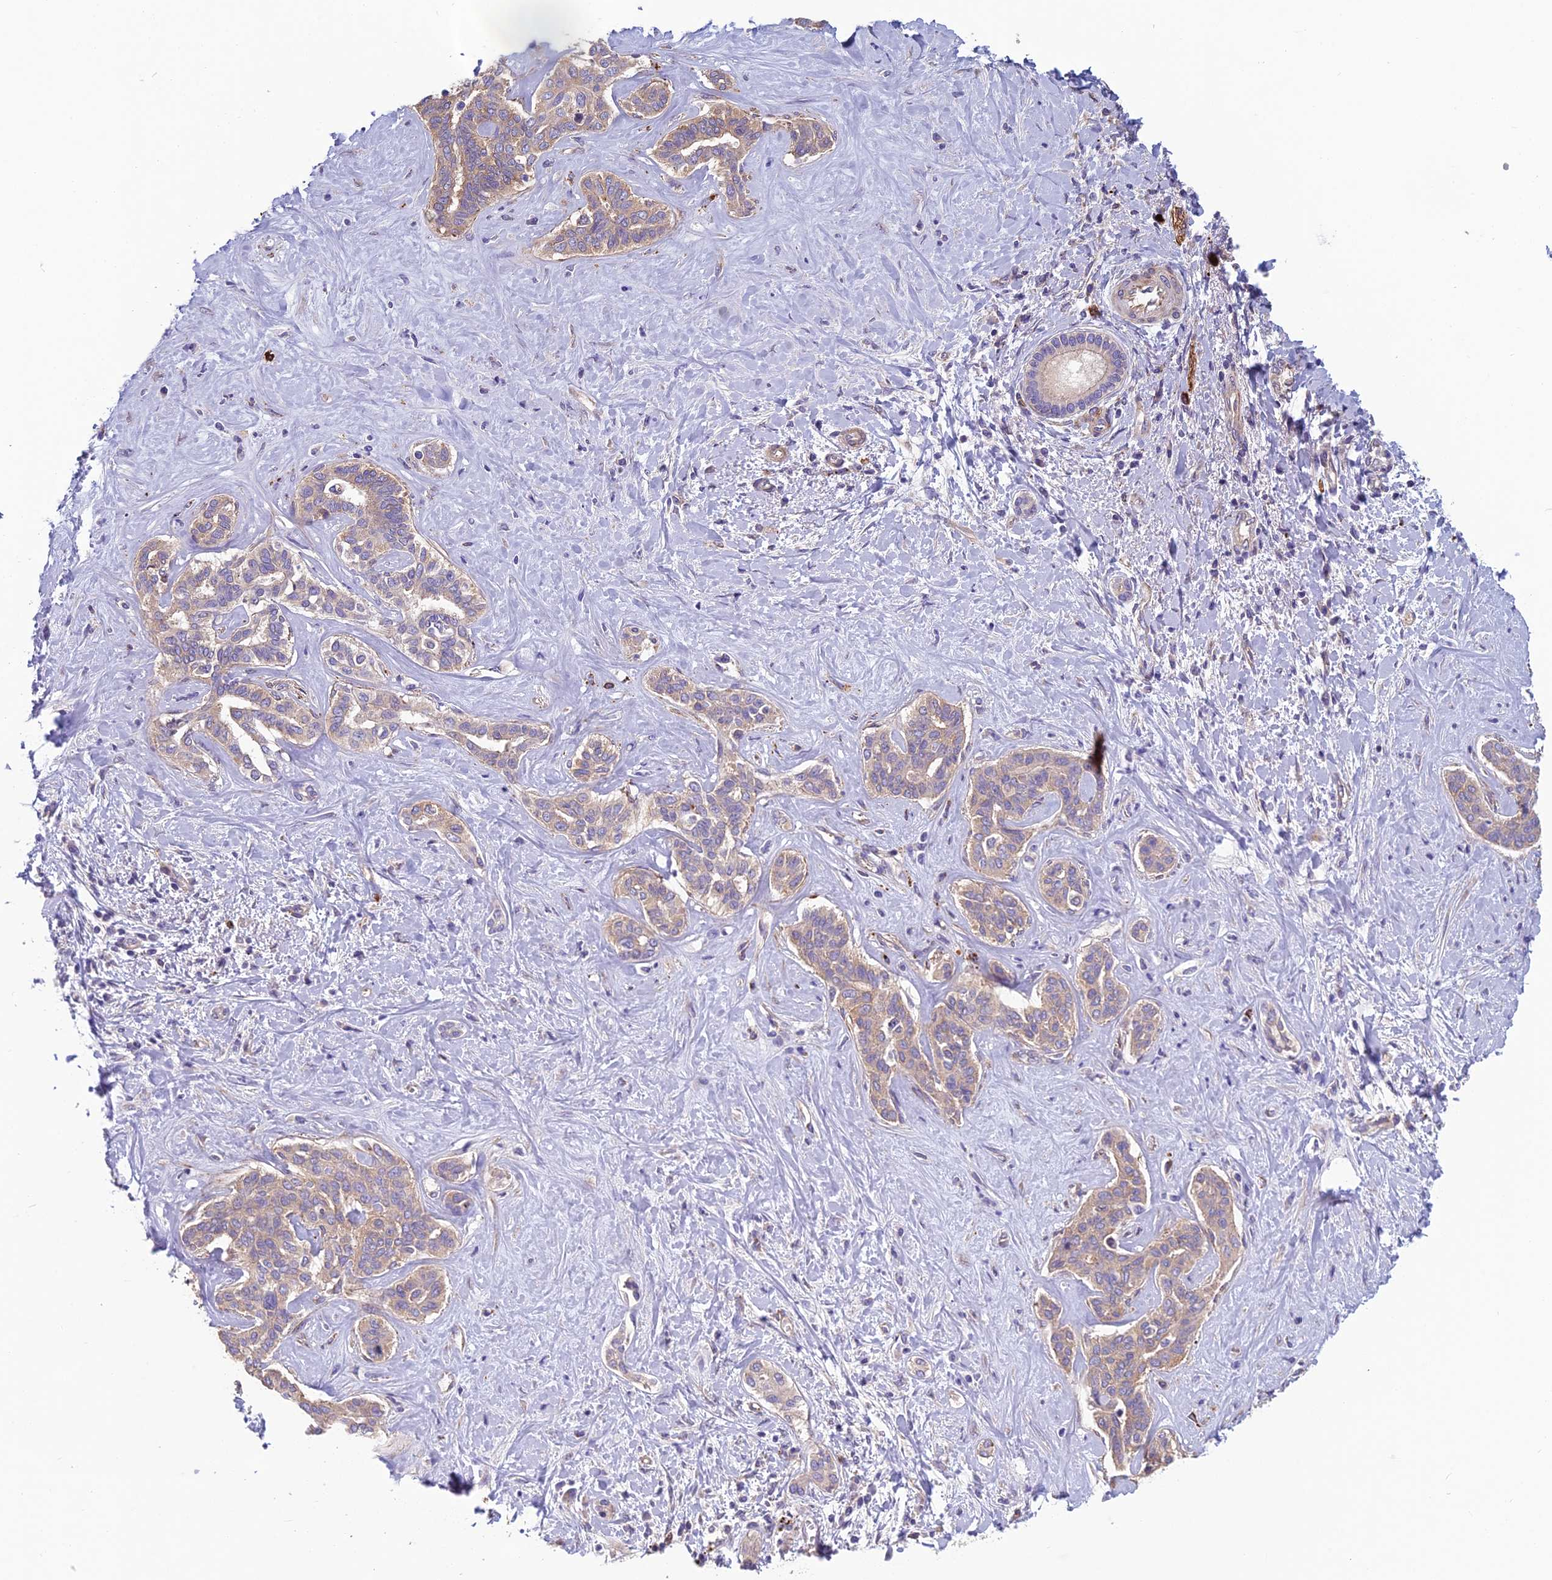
{"staining": {"intensity": "weak", "quantity": "<25%", "location": "cytoplasmic/membranous"}, "tissue": "liver cancer", "cell_type": "Tumor cells", "image_type": "cancer", "snomed": [{"axis": "morphology", "description": "Cholangiocarcinoma"}, {"axis": "topography", "description": "Liver"}], "caption": "Histopathology image shows no protein expression in tumor cells of liver cholangiocarcinoma tissue. The staining was performed using DAB (3,3'-diaminobenzidine) to visualize the protein expression in brown, while the nuclei were stained in blue with hematoxylin (Magnification: 20x).", "gene": "SPDL1", "patient": {"sex": "female", "age": 77}}